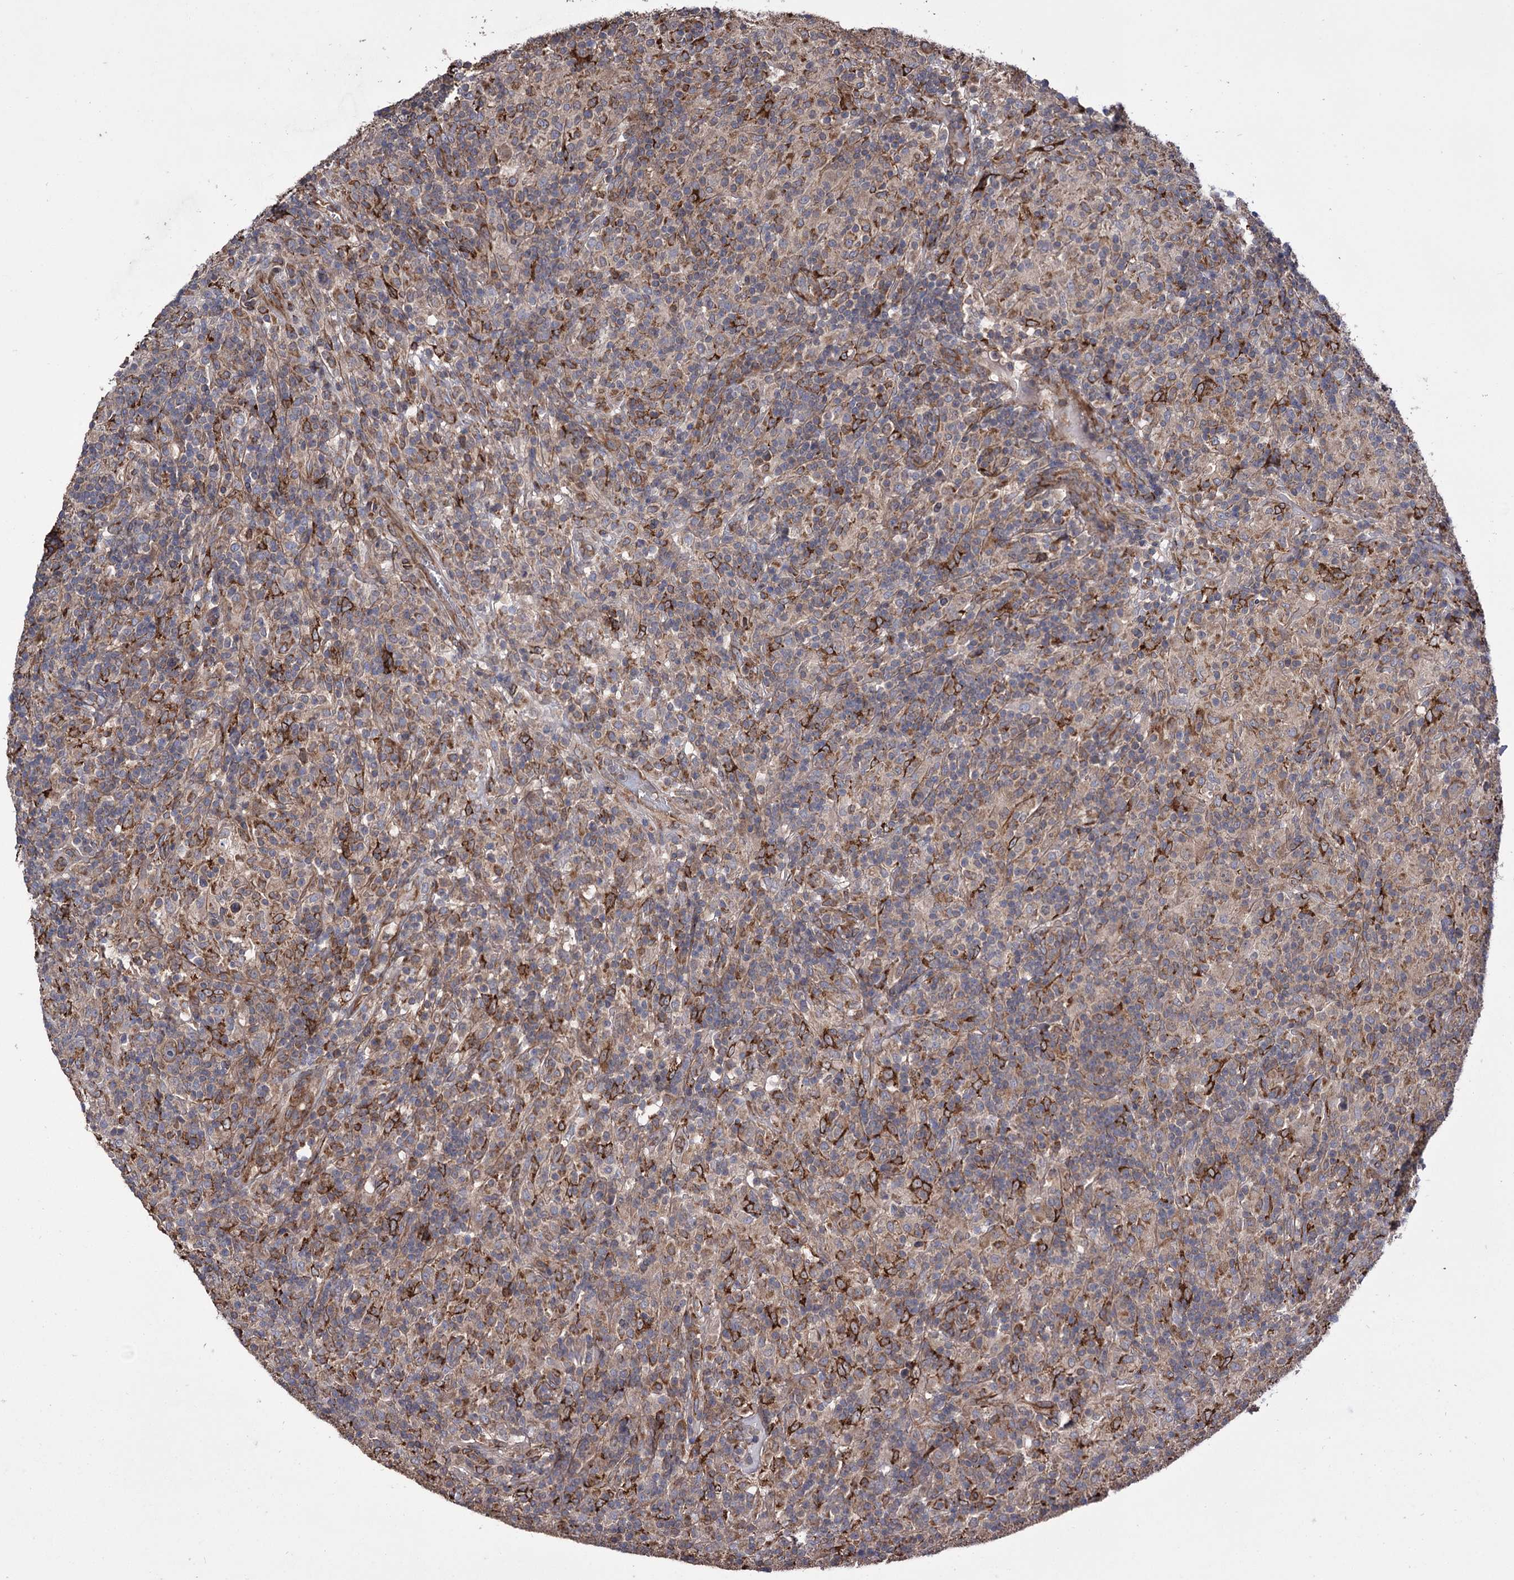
{"staining": {"intensity": "moderate", "quantity": ">75%", "location": "cytoplasmic/membranous"}, "tissue": "lymphoma", "cell_type": "Tumor cells", "image_type": "cancer", "snomed": [{"axis": "morphology", "description": "Hodgkin's disease, NOS"}, {"axis": "topography", "description": "Lymph node"}], "caption": "An image showing moderate cytoplasmic/membranous positivity in approximately >75% of tumor cells in Hodgkin's disease, as visualized by brown immunohistochemical staining.", "gene": "CDAN1", "patient": {"sex": "male", "age": 70}}